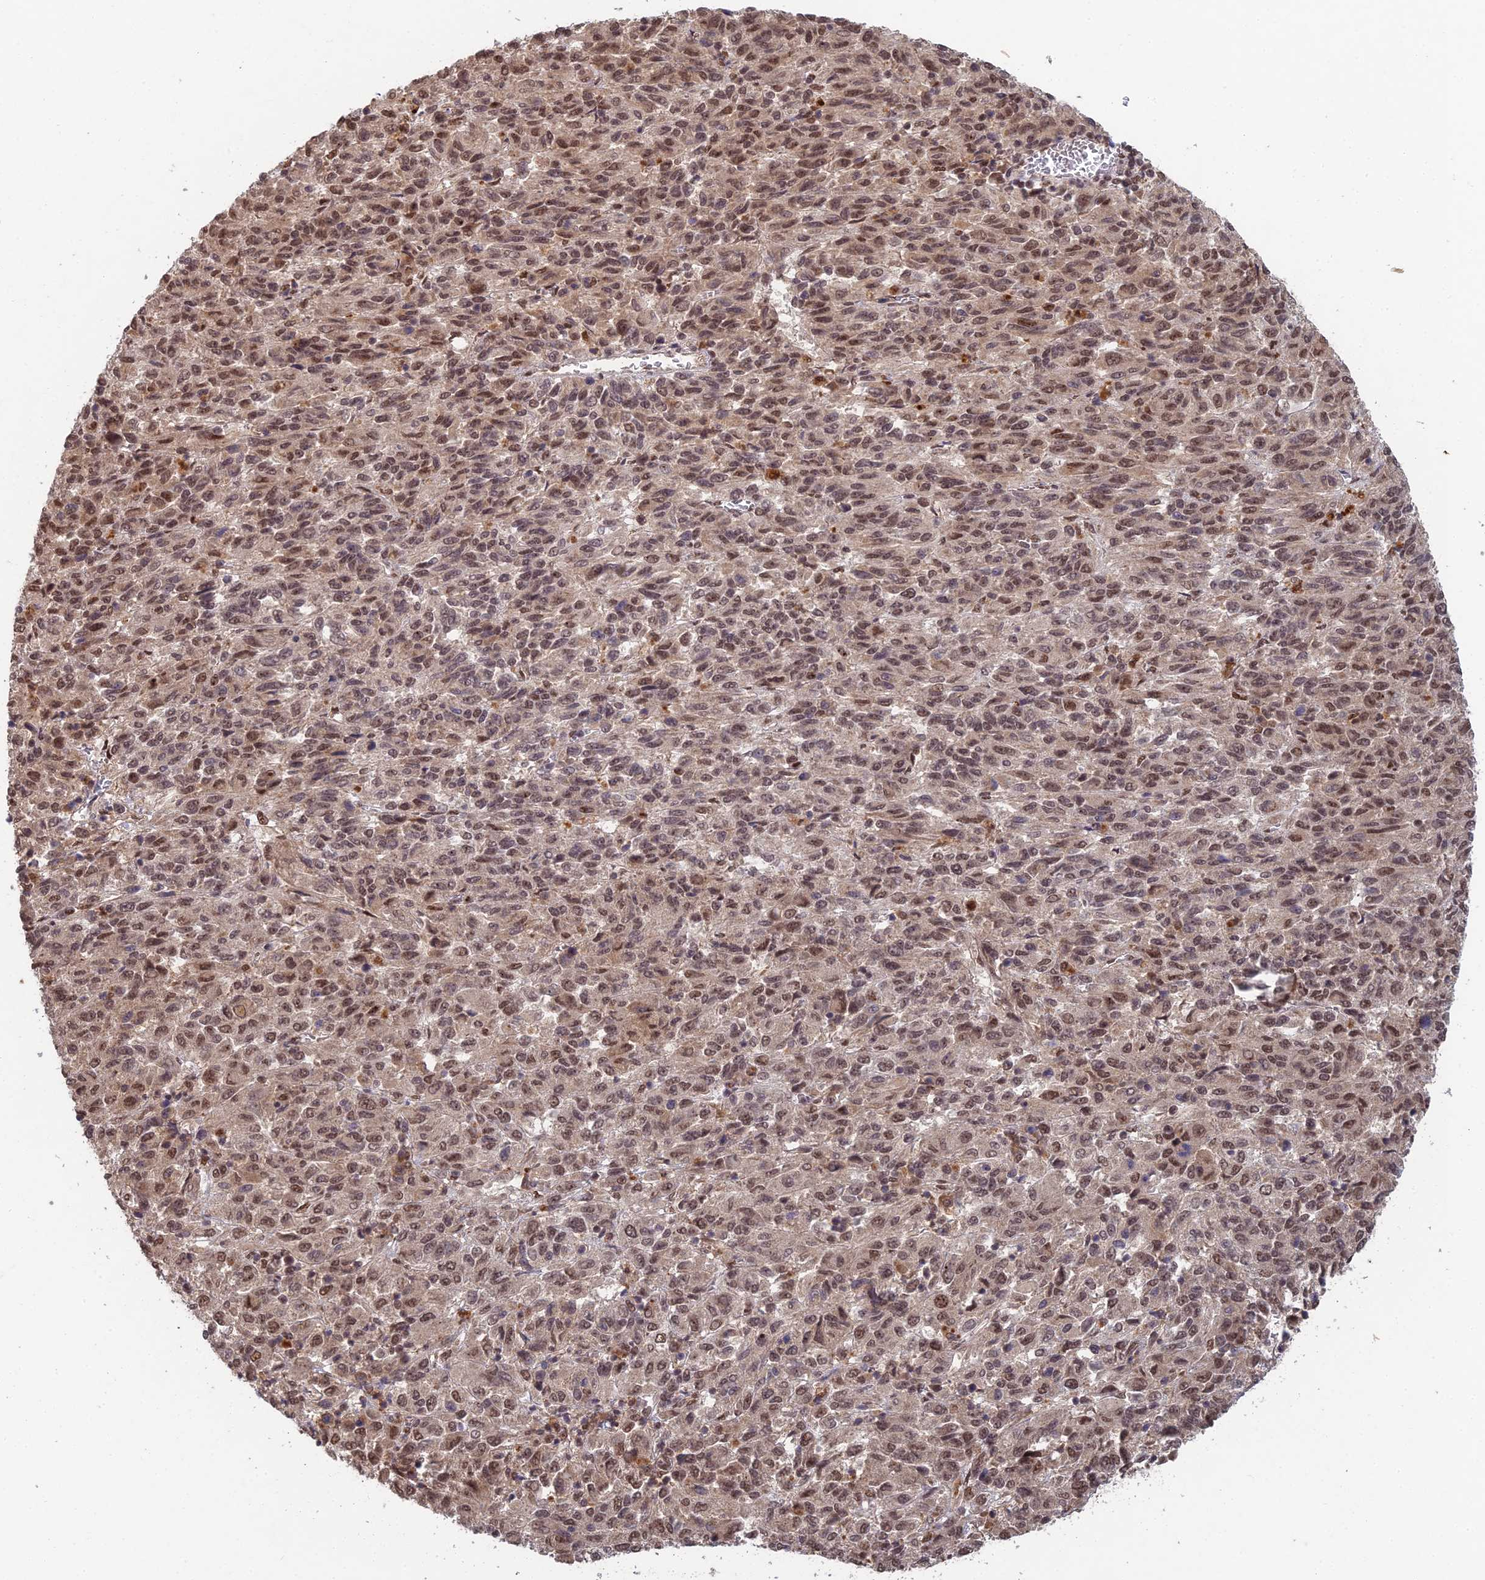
{"staining": {"intensity": "moderate", "quantity": ">75%", "location": "nuclear"}, "tissue": "melanoma", "cell_type": "Tumor cells", "image_type": "cancer", "snomed": [{"axis": "morphology", "description": "Malignant melanoma, Metastatic site"}, {"axis": "topography", "description": "Lung"}], "caption": "Moderate nuclear expression is seen in about >75% of tumor cells in melanoma.", "gene": "RANBP3", "patient": {"sex": "male", "age": 64}}